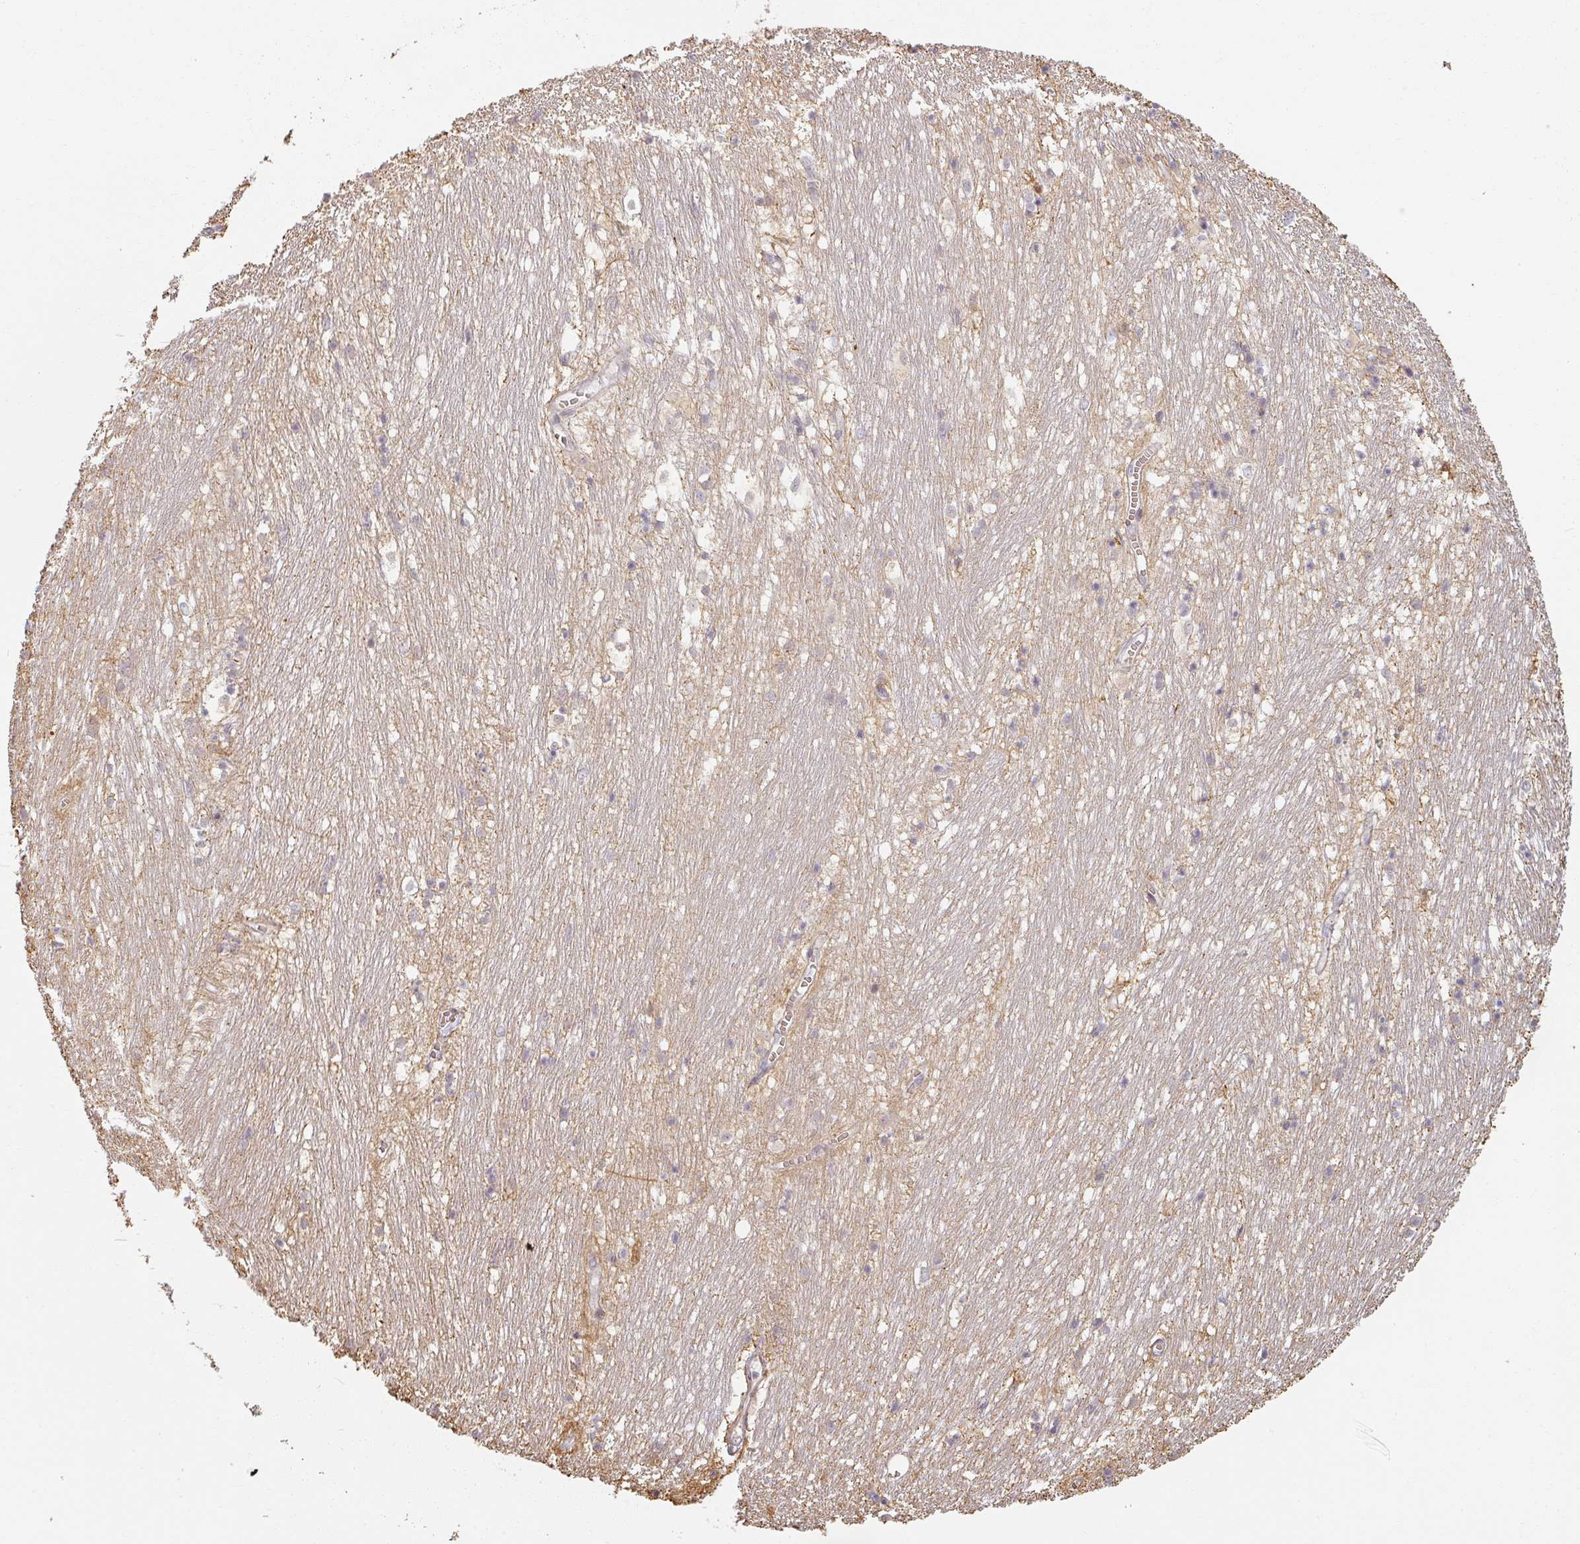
{"staining": {"intensity": "negative", "quantity": "none", "location": "none"}, "tissue": "hippocampus", "cell_type": "Glial cells", "image_type": "normal", "snomed": [{"axis": "morphology", "description": "Normal tissue, NOS"}, {"axis": "topography", "description": "Hippocampus"}], "caption": "DAB (3,3'-diaminobenzidine) immunohistochemical staining of benign hippocampus exhibits no significant staining in glial cells. (DAB immunohistochemistry, high magnification).", "gene": "MED19", "patient": {"sex": "female", "age": 64}}